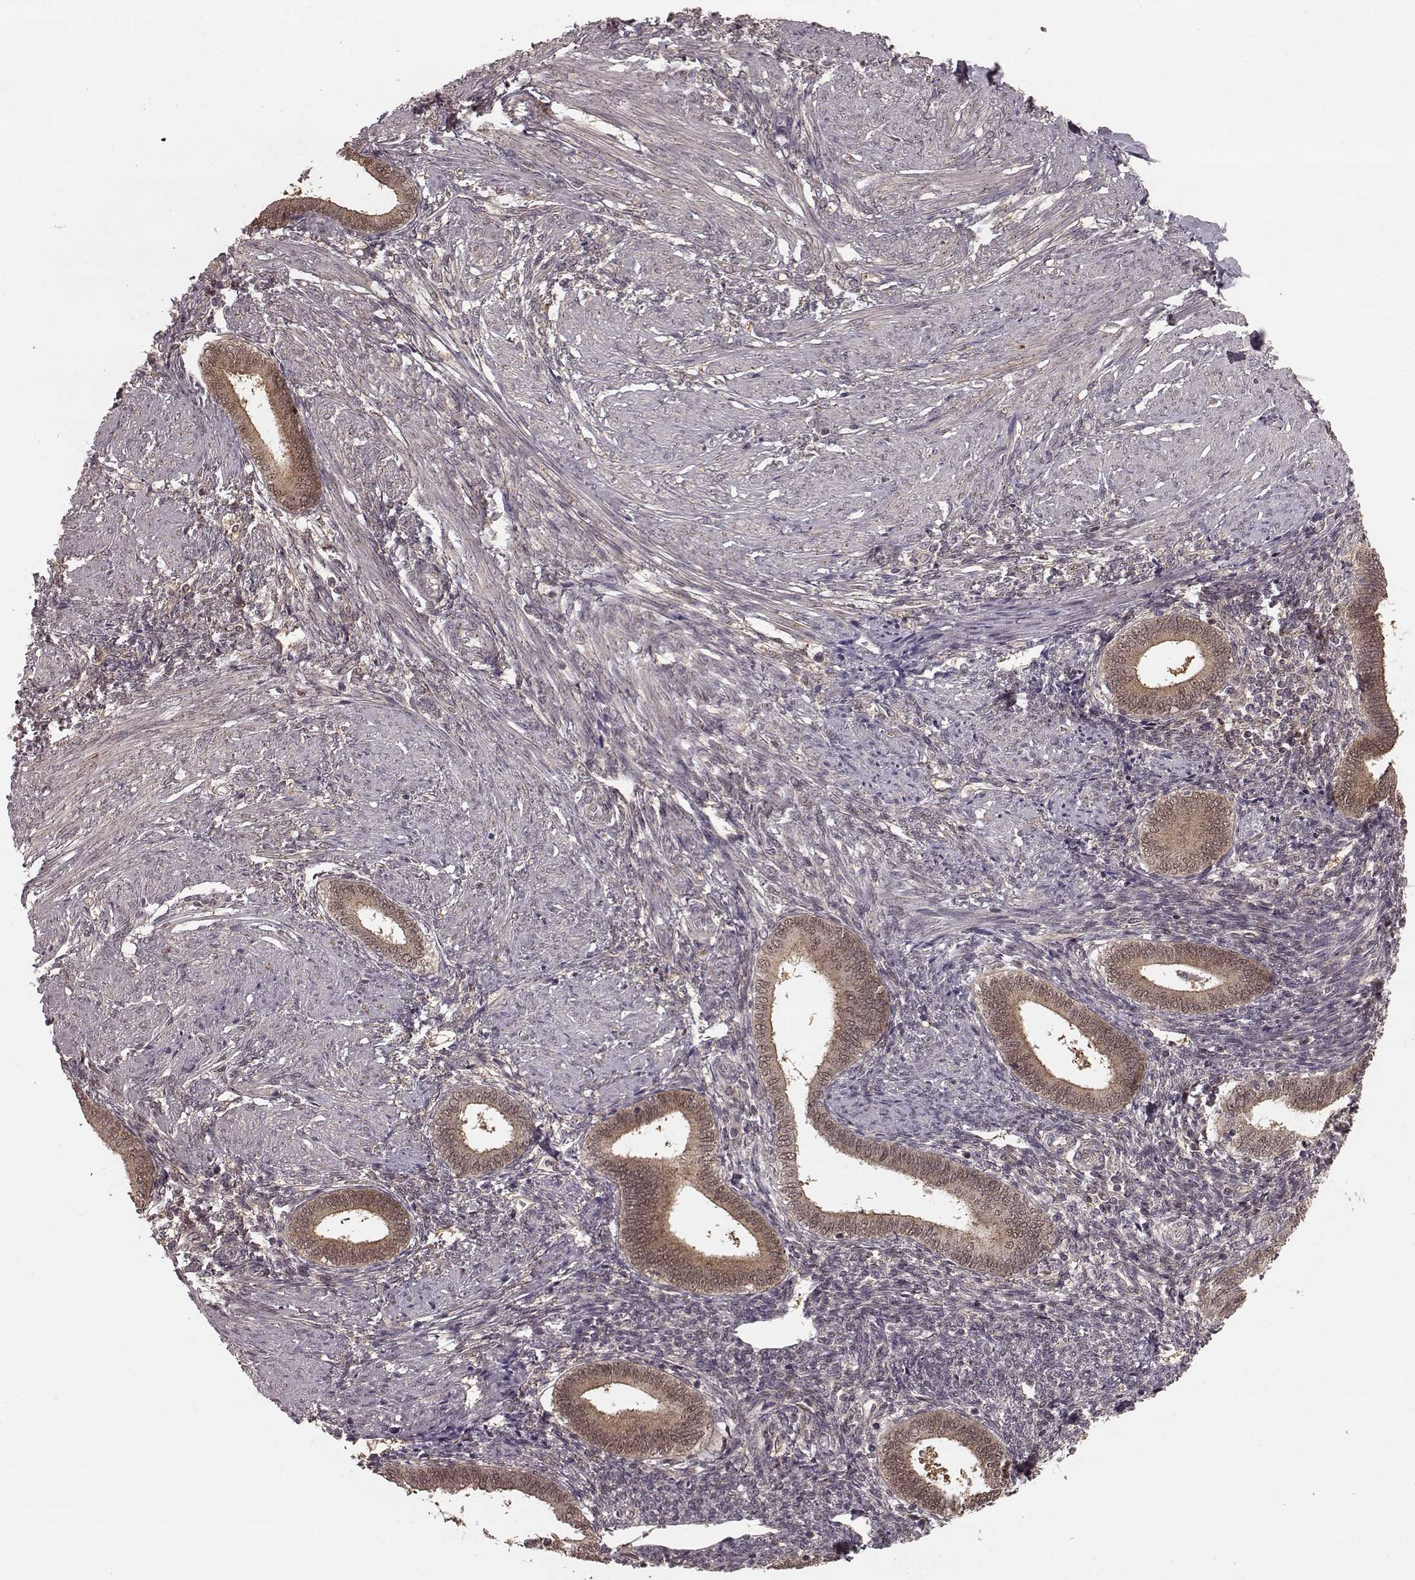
{"staining": {"intensity": "negative", "quantity": "none", "location": "none"}, "tissue": "endometrium", "cell_type": "Cells in endometrial stroma", "image_type": "normal", "snomed": [{"axis": "morphology", "description": "Normal tissue, NOS"}, {"axis": "topography", "description": "Endometrium"}], "caption": "High power microscopy photomicrograph of an immunohistochemistry (IHC) histopathology image of unremarkable endometrium, revealing no significant expression in cells in endometrial stroma. Nuclei are stained in blue.", "gene": "GSS", "patient": {"sex": "female", "age": 42}}